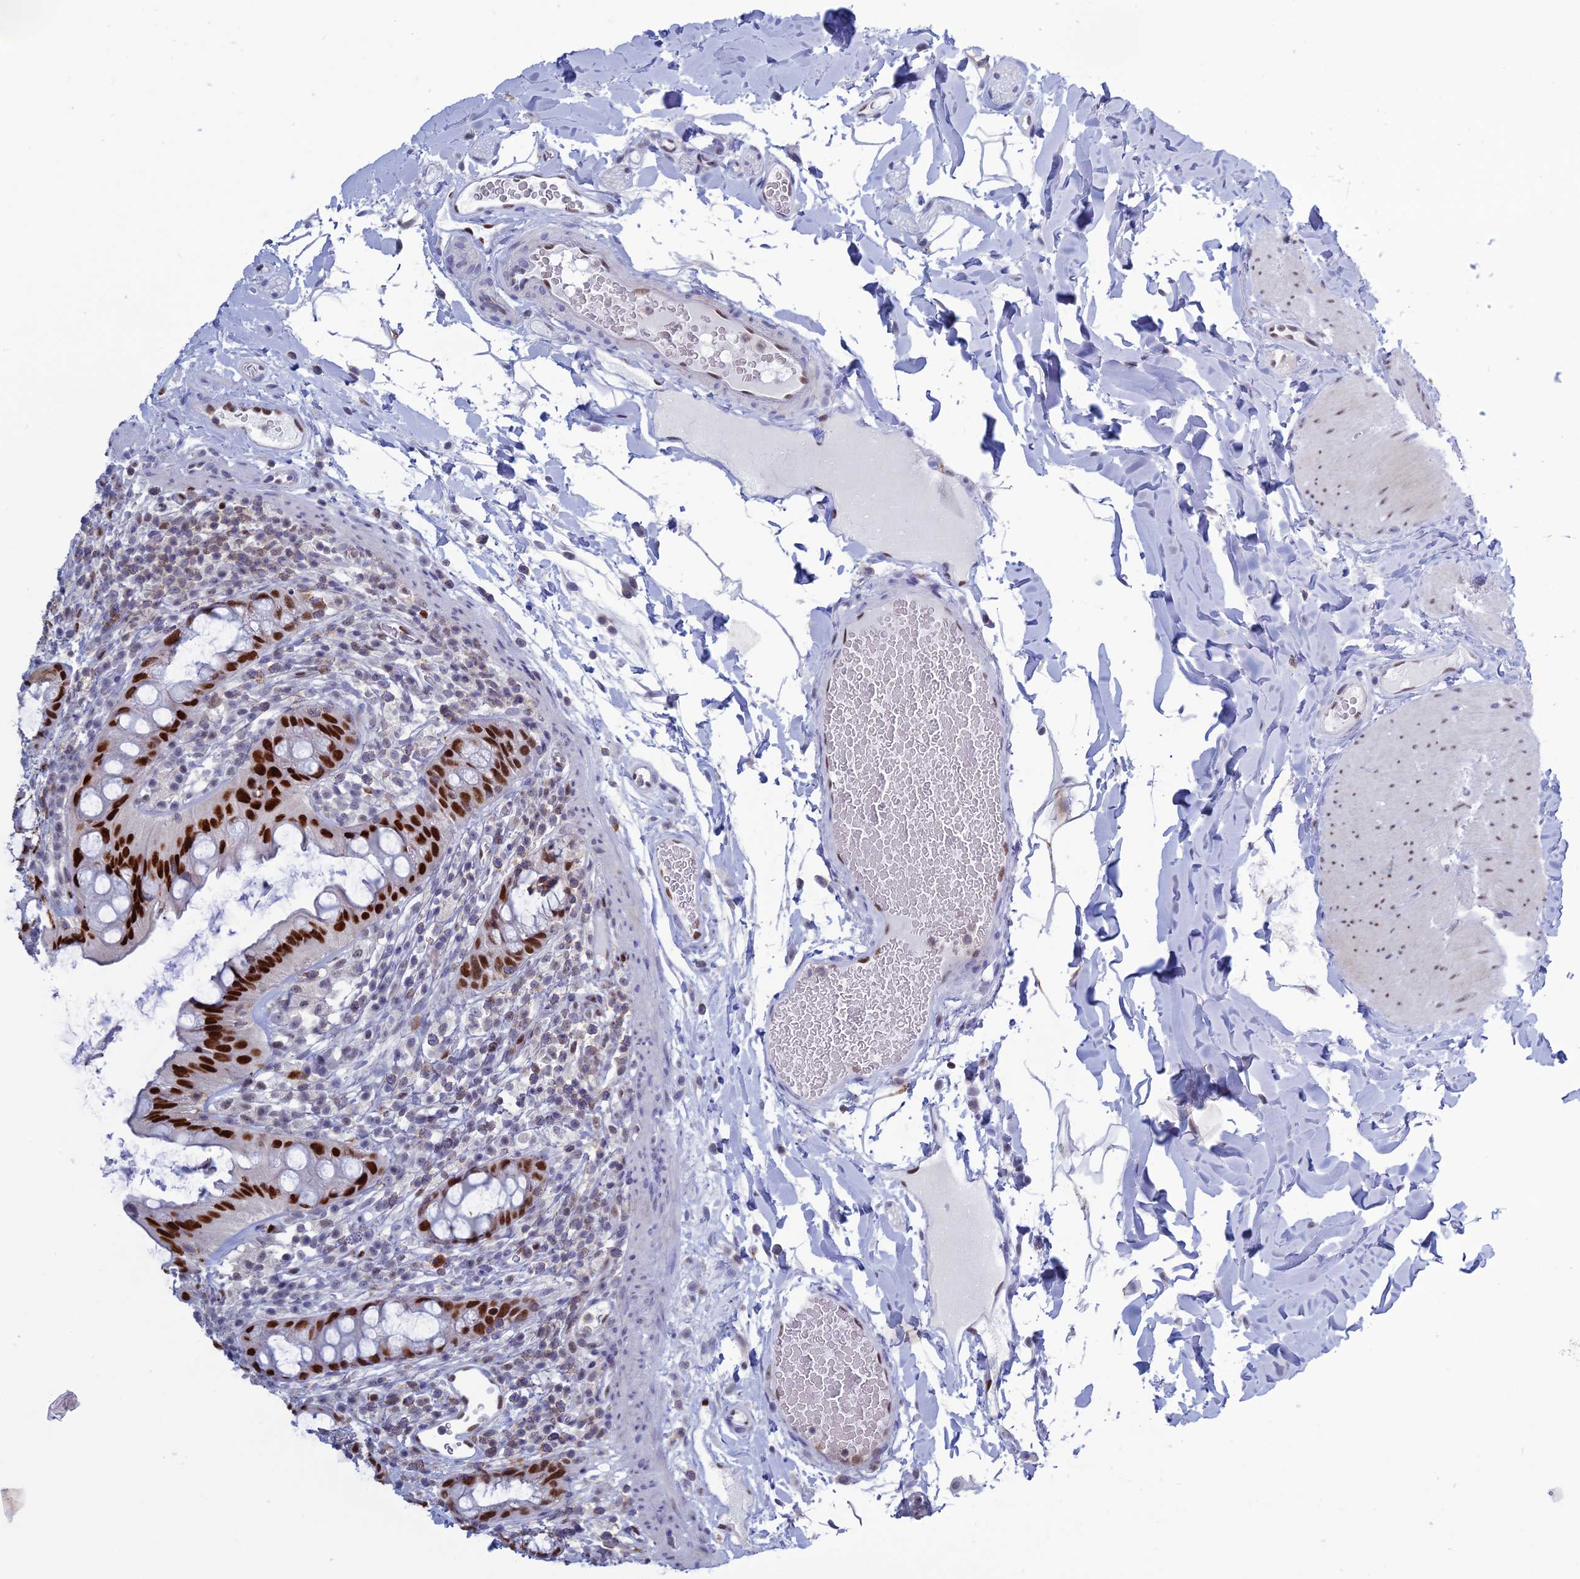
{"staining": {"intensity": "strong", "quantity": ">75%", "location": "nuclear"}, "tissue": "rectum", "cell_type": "Glandular cells", "image_type": "normal", "snomed": [{"axis": "morphology", "description": "Normal tissue, NOS"}, {"axis": "topography", "description": "Rectum"}], "caption": "This is a photomicrograph of immunohistochemistry (IHC) staining of benign rectum, which shows strong positivity in the nuclear of glandular cells.", "gene": "NOL4L", "patient": {"sex": "female", "age": 57}}